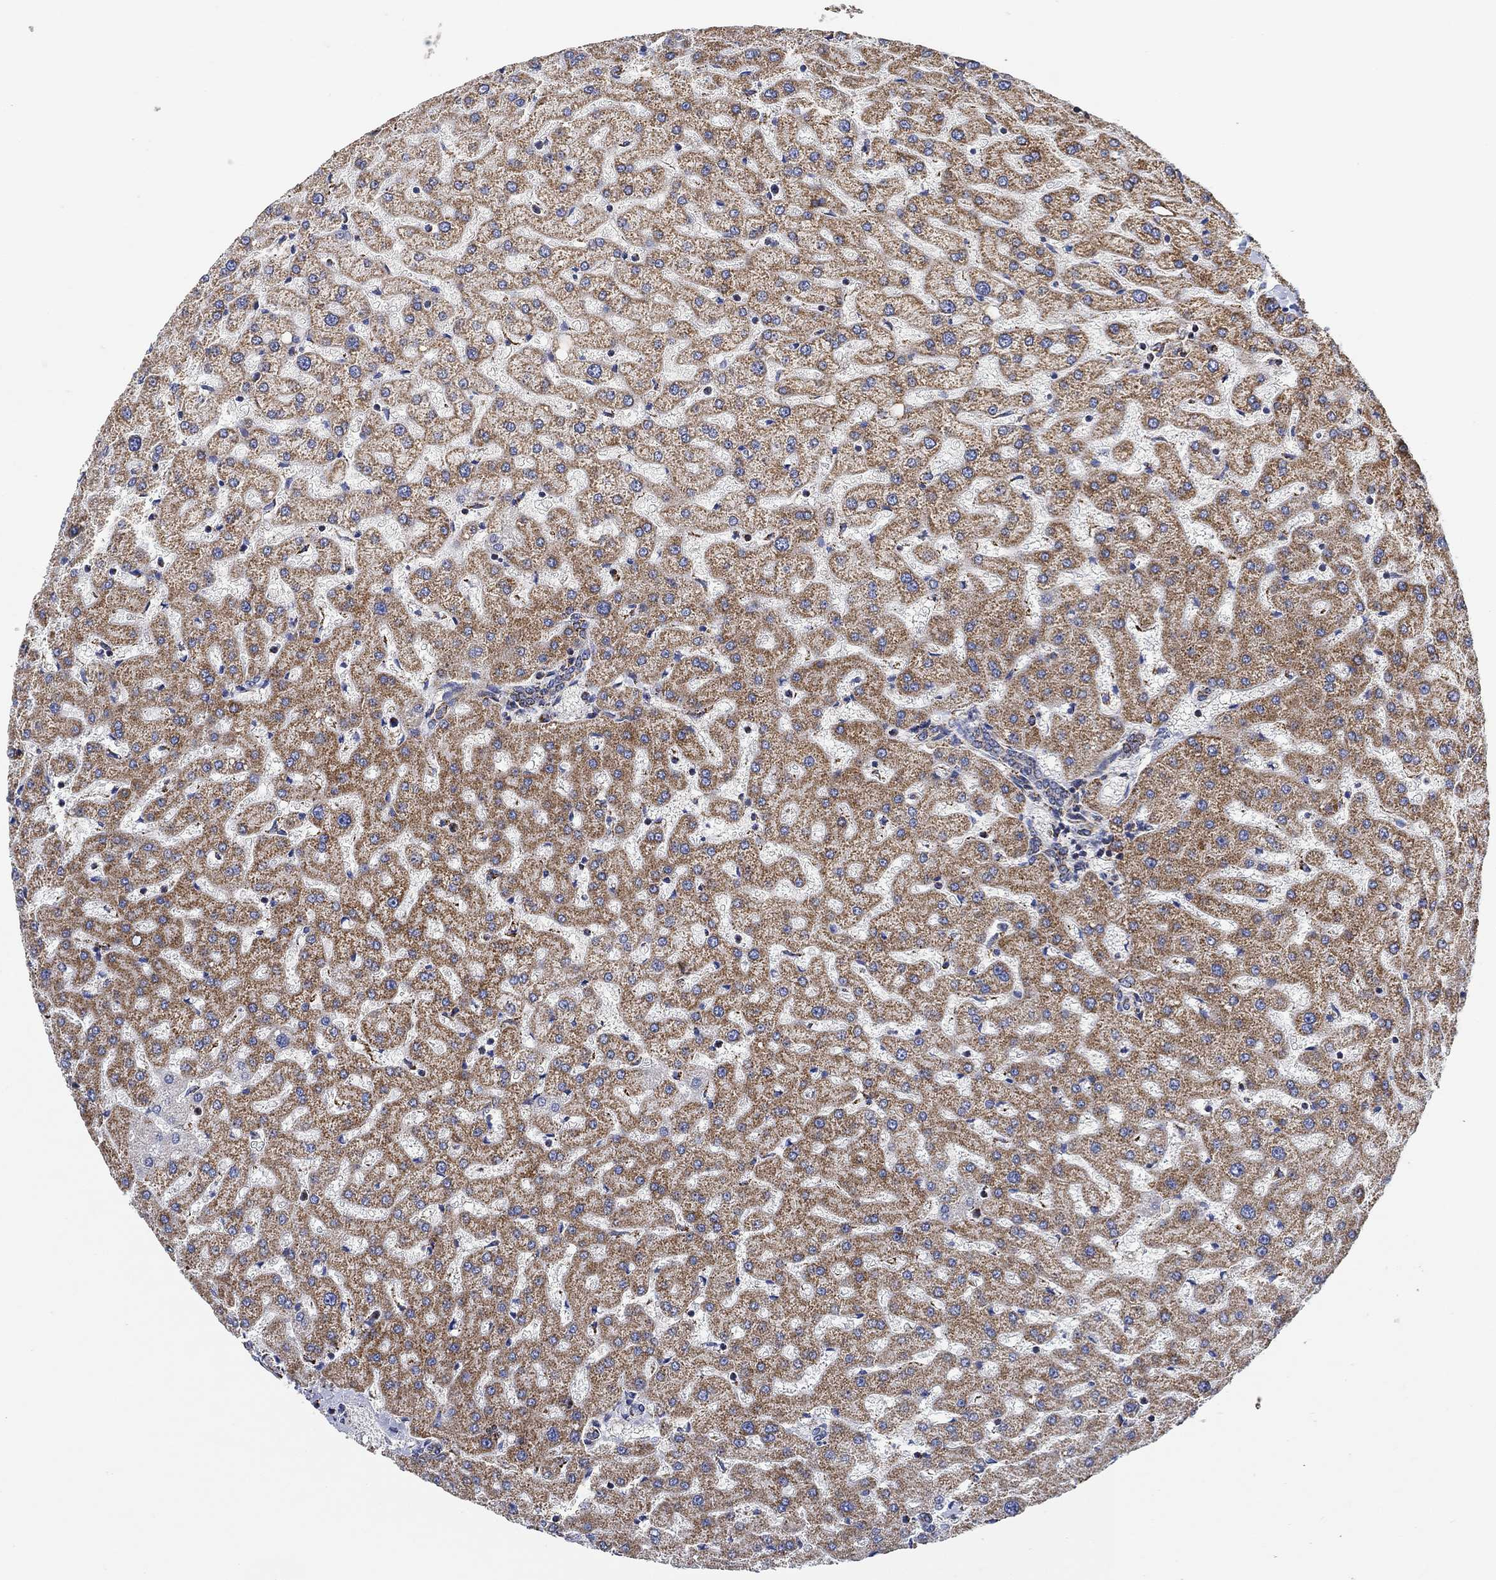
{"staining": {"intensity": "negative", "quantity": "none", "location": "none"}, "tissue": "liver", "cell_type": "Cholangiocytes", "image_type": "normal", "snomed": [{"axis": "morphology", "description": "Normal tissue, NOS"}, {"axis": "topography", "description": "Liver"}], "caption": "The immunohistochemistry (IHC) image has no significant expression in cholangiocytes of liver. (Immunohistochemistry (ihc), brightfield microscopy, high magnification).", "gene": "NDUFS3", "patient": {"sex": "female", "age": 50}}